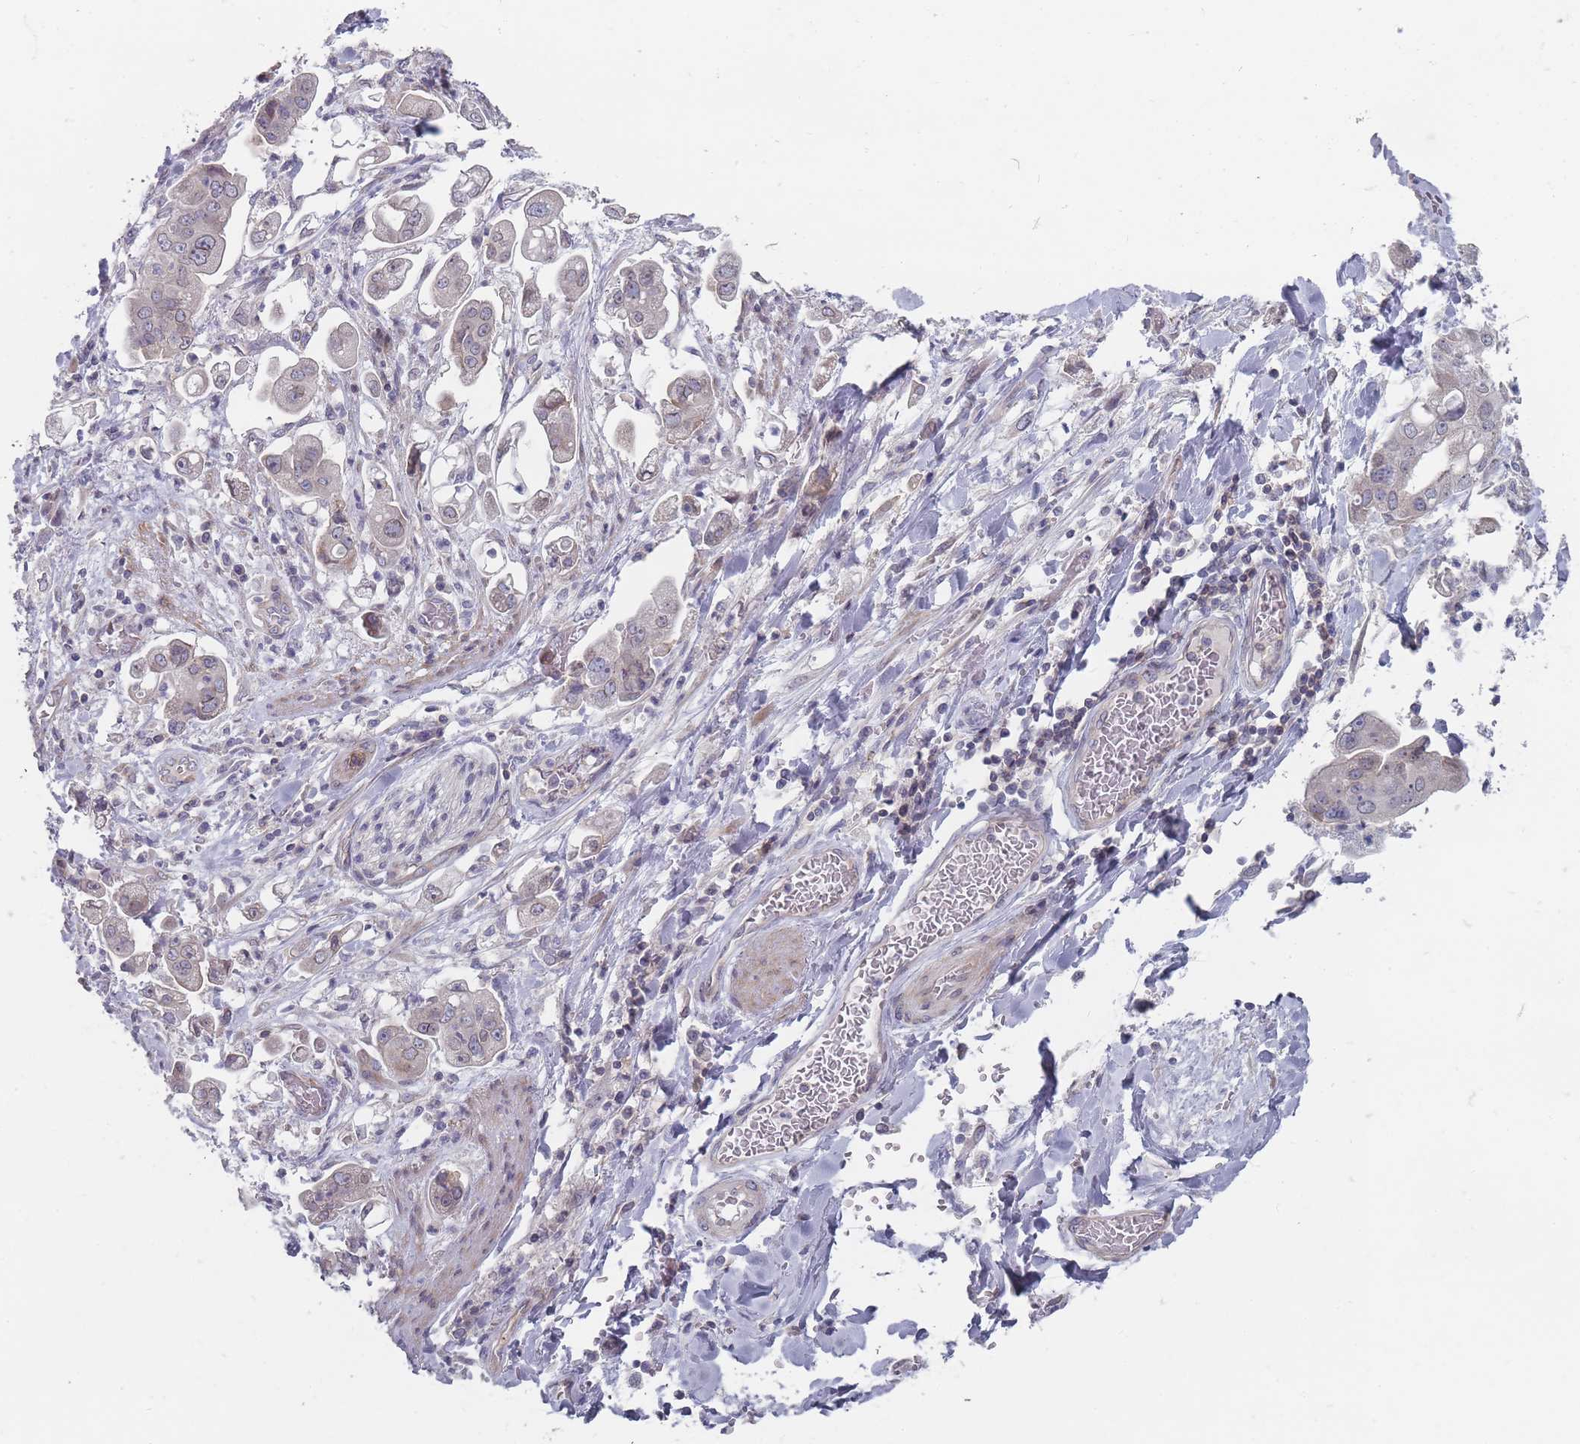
{"staining": {"intensity": "negative", "quantity": "none", "location": "none"}, "tissue": "stomach cancer", "cell_type": "Tumor cells", "image_type": "cancer", "snomed": [{"axis": "morphology", "description": "Adenocarcinoma, NOS"}, {"axis": "topography", "description": "Stomach"}], "caption": "Tumor cells show no significant staining in stomach cancer (adenocarcinoma). Brightfield microscopy of IHC stained with DAB (3,3'-diaminobenzidine) (brown) and hematoxylin (blue), captured at high magnification.", "gene": "PCDH12", "patient": {"sex": "male", "age": 62}}